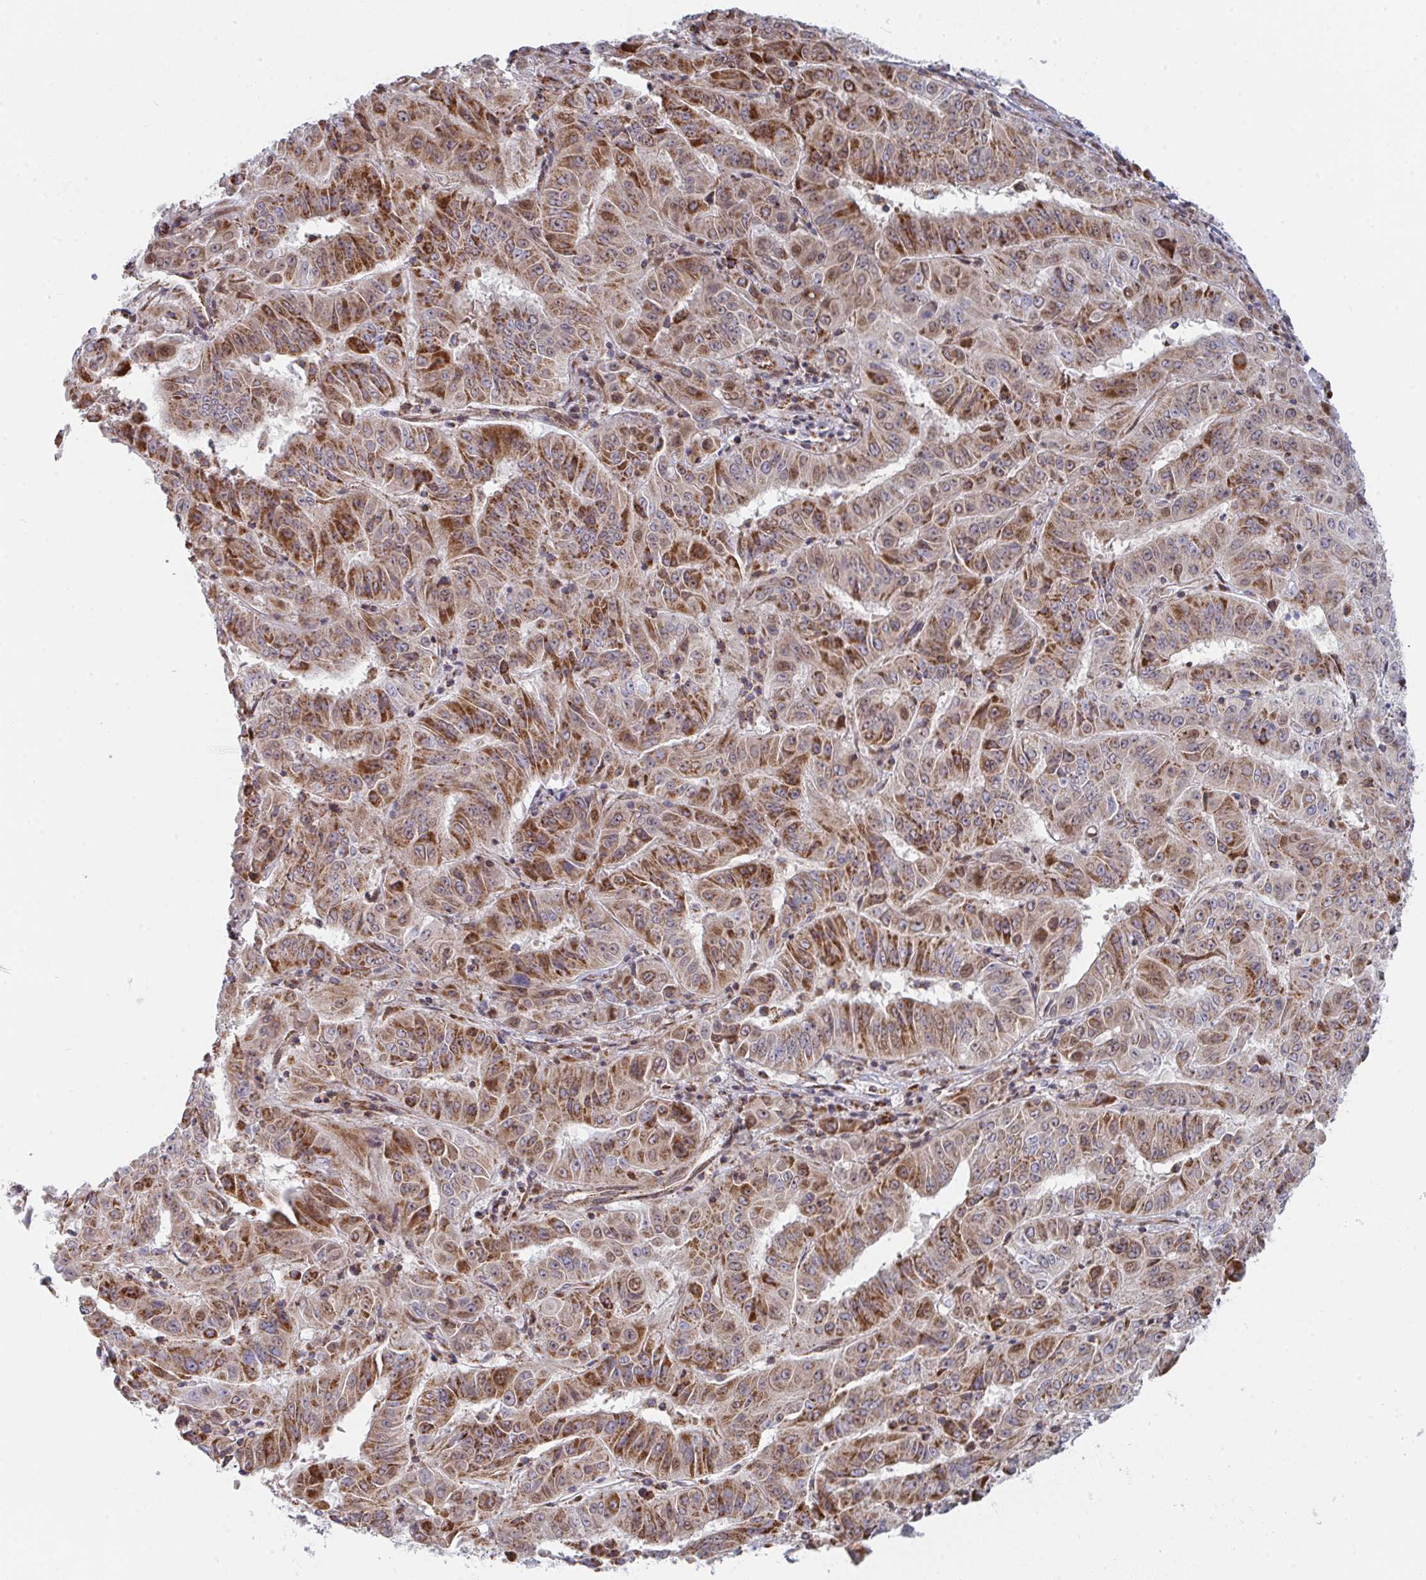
{"staining": {"intensity": "moderate", "quantity": "25%-75%", "location": "cytoplasmic/membranous,nuclear"}, "tissue": "pancreatic cancer", "cell_type": "Tumor cells", "image_type": "cancer", "snomed": [{"axis": "morphology", "description": "Adenocarcinoma, NOS"}, {"axis": "topography", "description": "Pancreas"}], "caption": "Immunohistochemical staining of adenocarcinoma (pancreatic) demonstrates medium levels of moderate cytoplasmic/membranous and nuclear protein expression in approximately 25%-75% of tumor cells.", "gene": "PRKCH", "patient": {"sex": "male", "age": 63}}